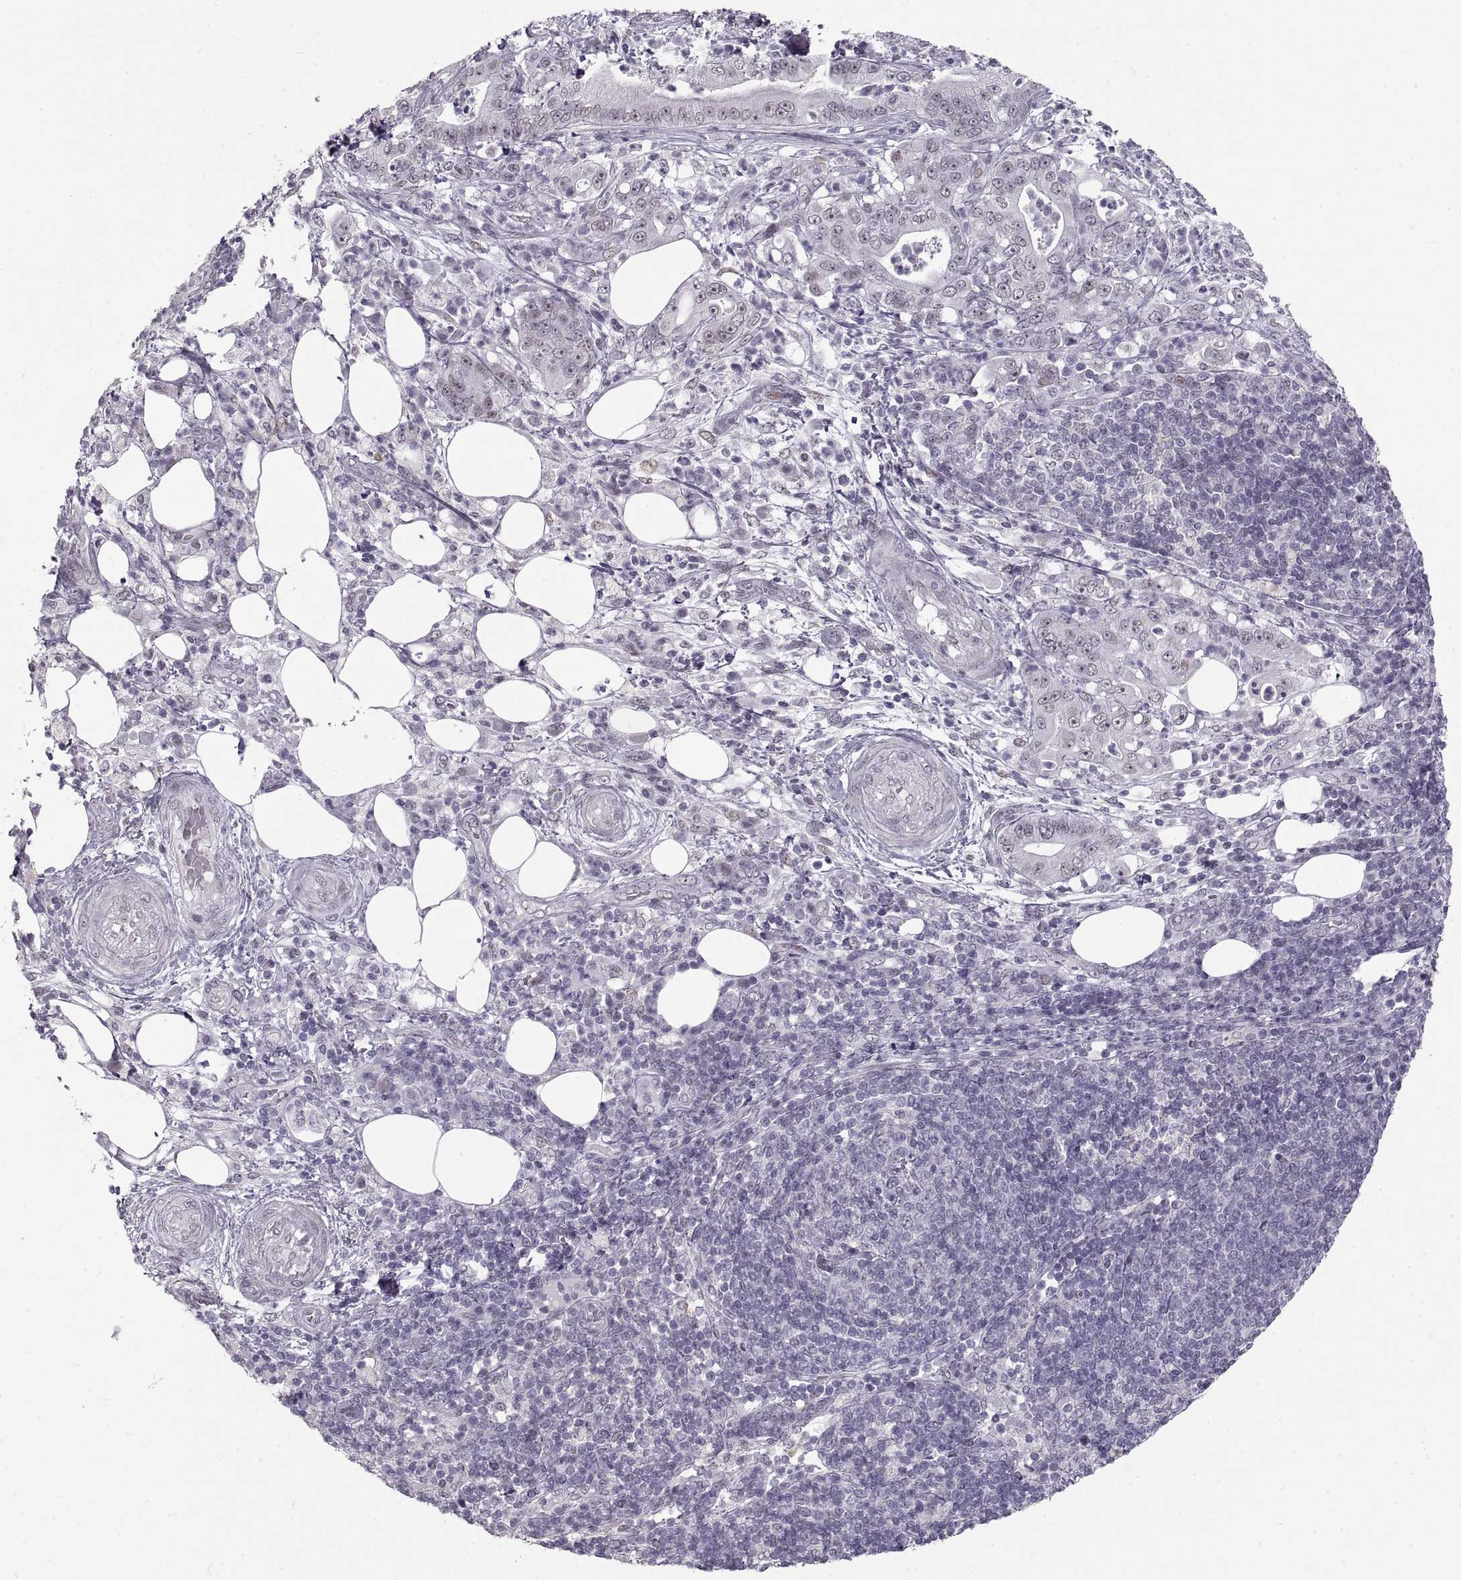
{"staining": {"intensity": "negative", "quantity": "none", "location": "none"}, "tissue": "pancreatic cancer", "cell_type": "Tumor cells", "image_type": "cancer", "snomed": [{"axis": "morphology", "description": "Adenocarcinoma, NOS"}, {"axis": "topography", "description": "Pancreas"}], "caption": "A high-resolution micrograph shows IHC staining of pancreatic cancer (adenocarcinoma), which displays no significant staining in tumor cells.", "gene": "NANOS3", "patient": {"sex": "male", "age": 71}}